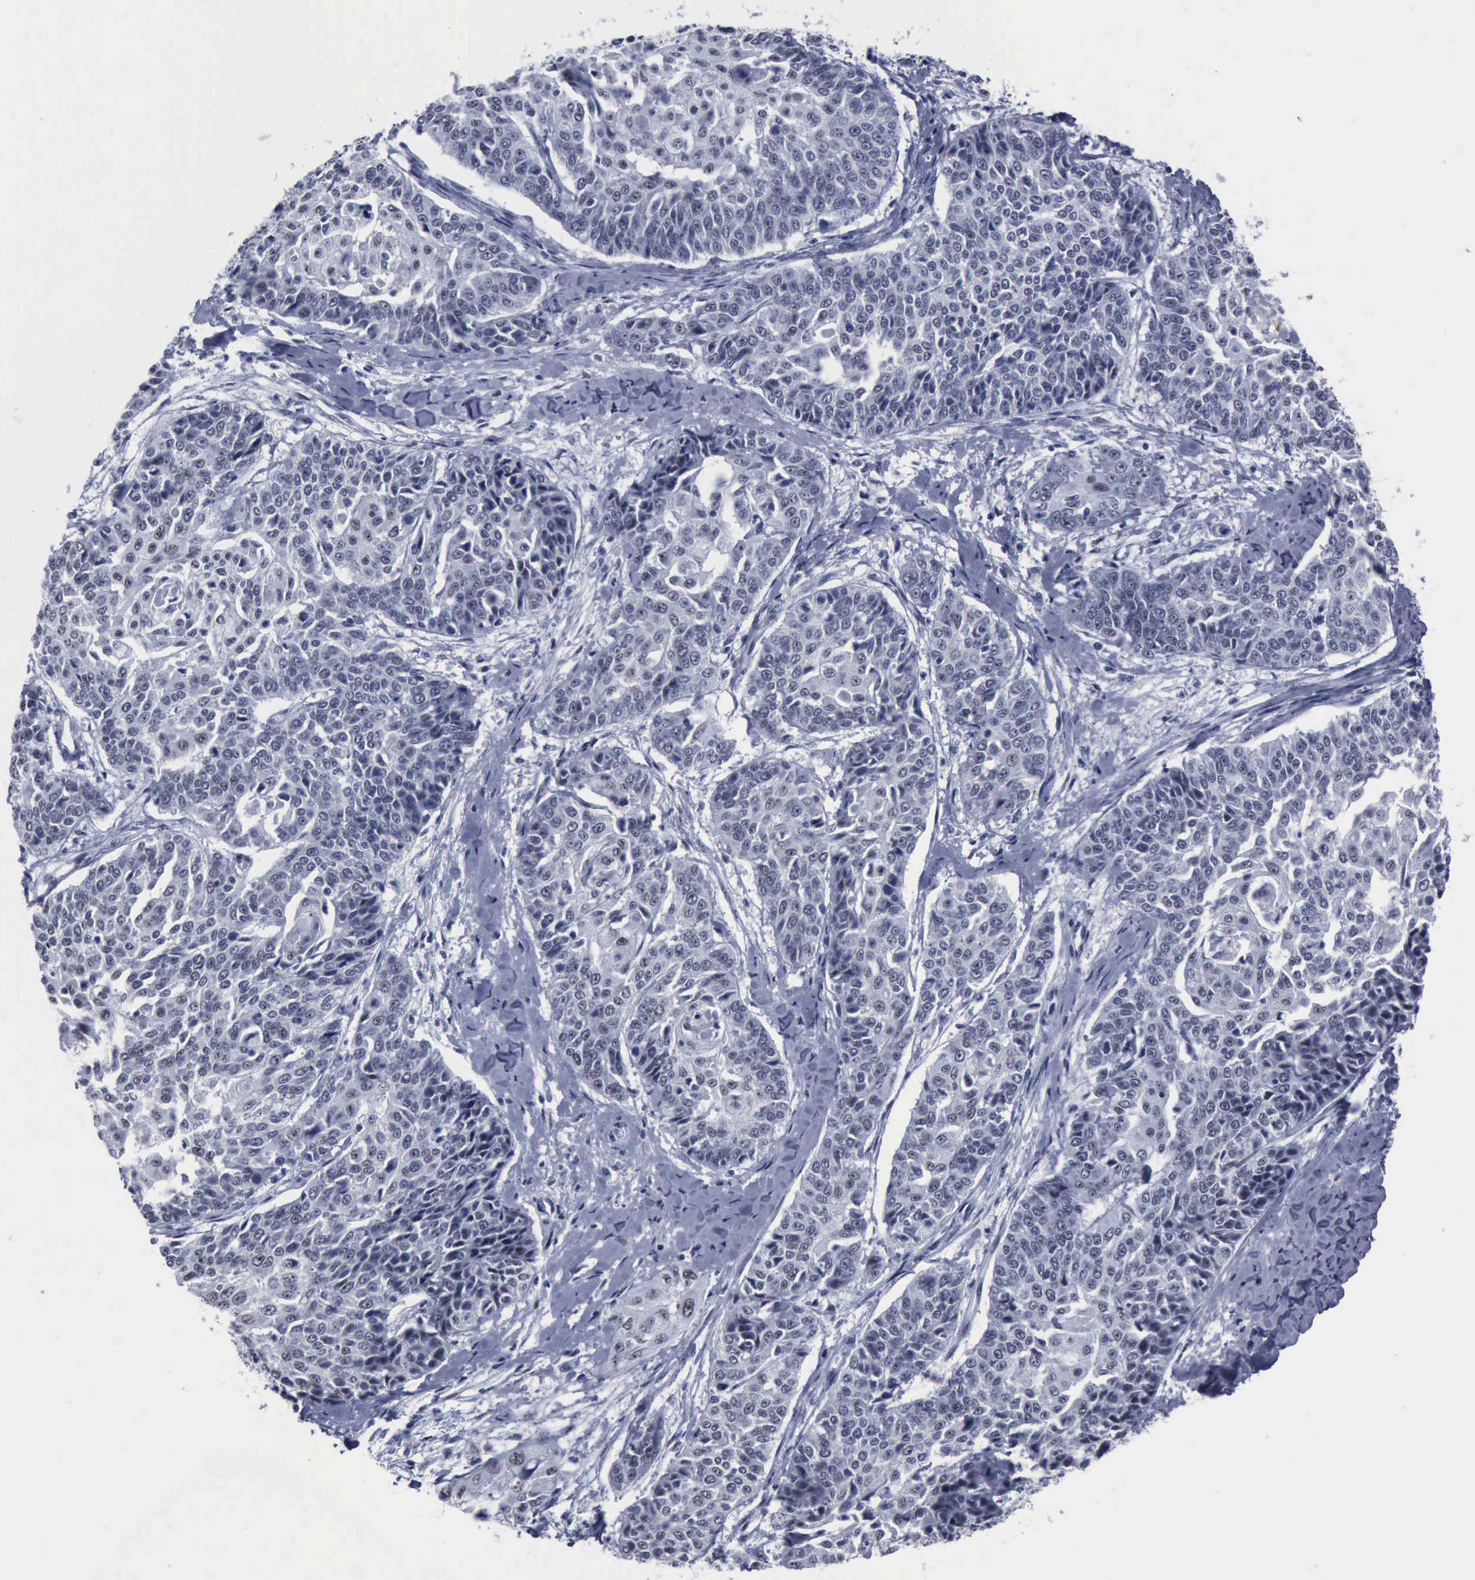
{"staining": {"intensity": "negative", "quantity": "none", "location": "none"}, "tissue": "cervical cancer", "cell_type": "Tumor cells", "image_type": "cancer", "snomed": [{"axis": "morphology", "description": "Squamous cell carcinoma, NOS"}, {"axis": "topography", "description": "Cervix"}], "caption": "The micrograph displays no significant staining in tumor cells of squamous cell carcinoma (cervical).", "gene": "BRD1", "patient": {"sex": "female", "age": 64}}